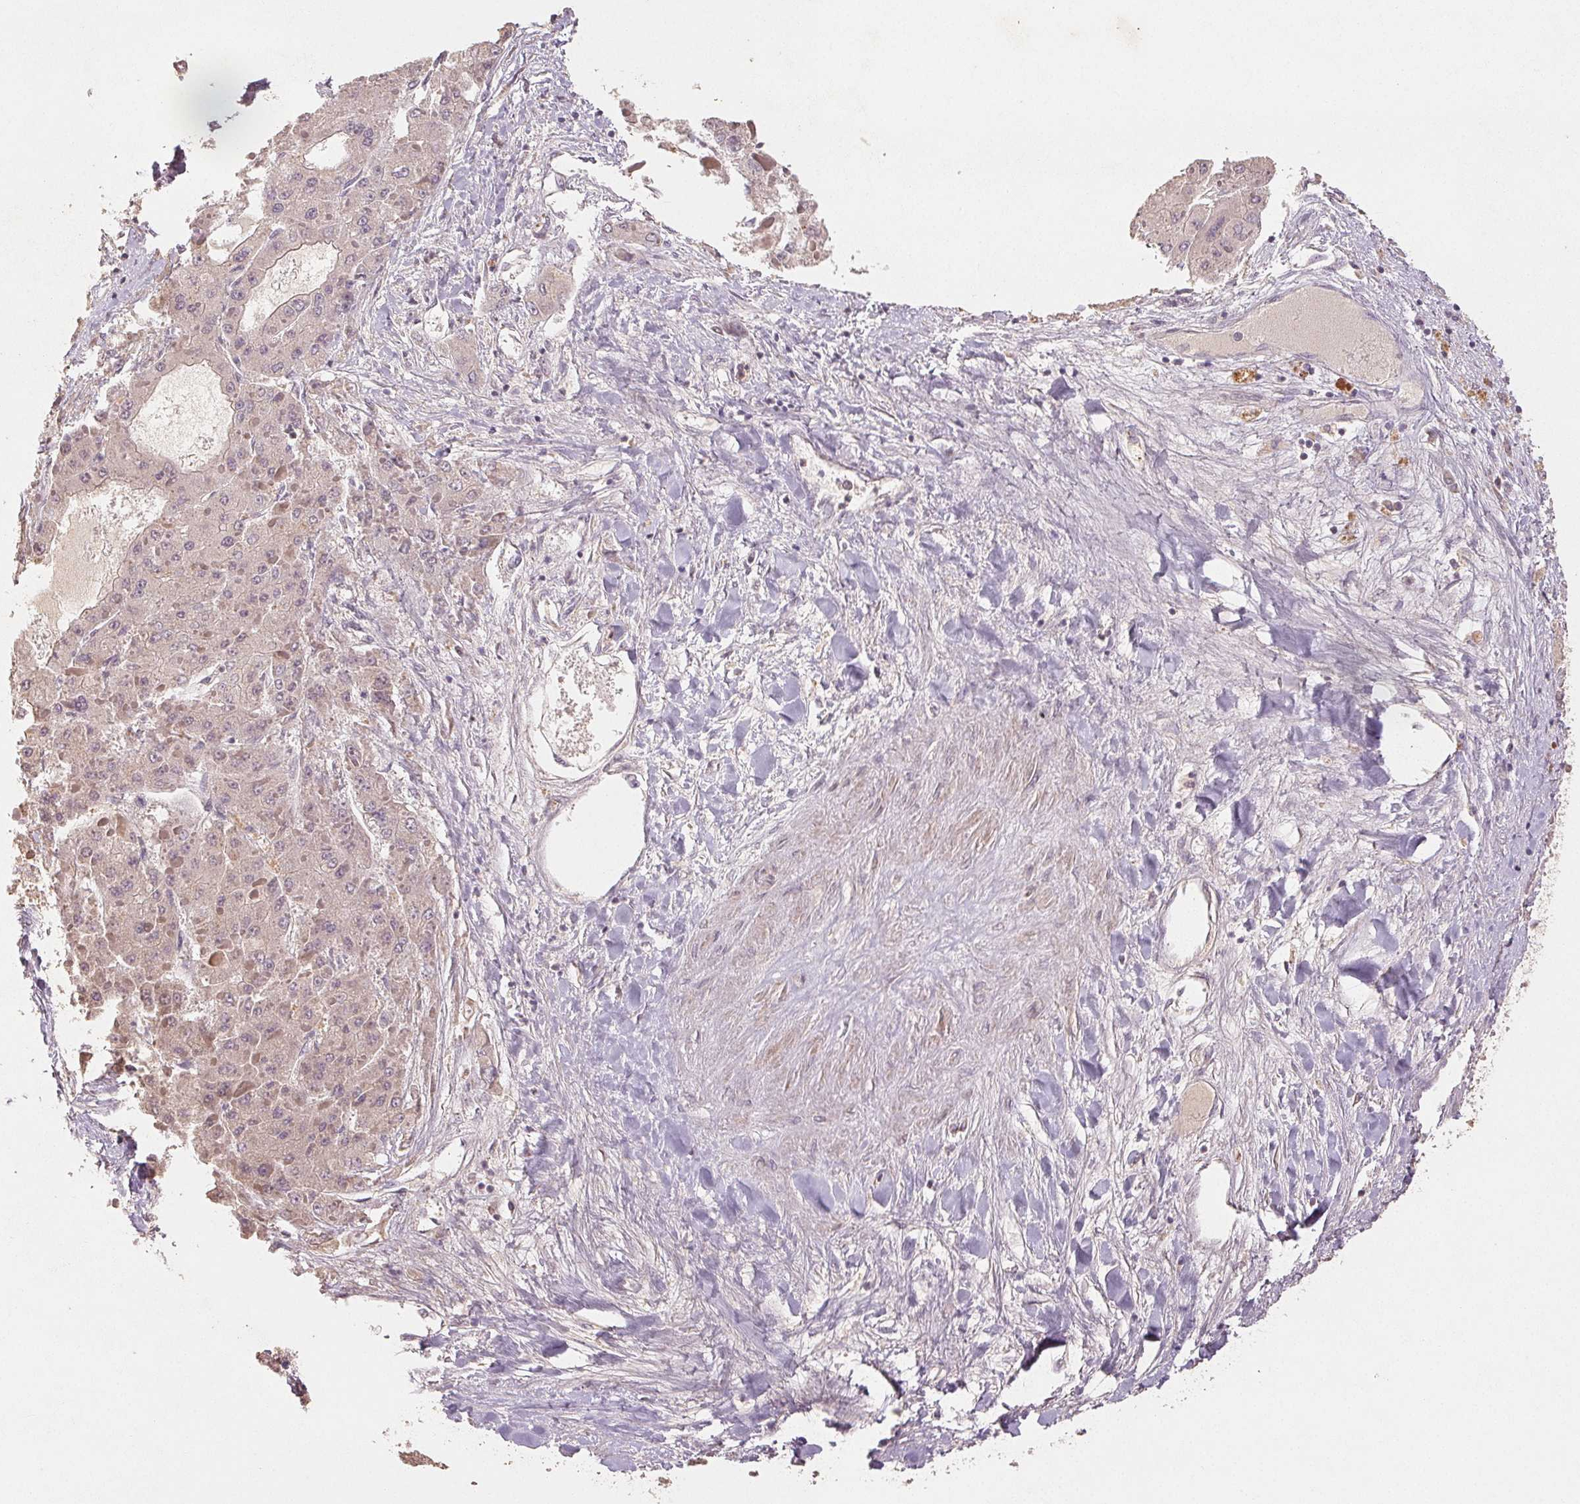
{"staining": {"intensity": "negative", "quantity": "none", "location": "none"}, "tissue": "liver cancer", "cell_type": "Tumor cells", "image_type": "cancer", "snomed": [{"axis": "morphology", "description": "Carcinoma, Hepatocellular, NOS"}, {"axis": "topography", "description": "Liver"}], "caption": "The histopathology image displays no significant expression in tumor cells of liver cancer (hepatocellular carcinoma).", "gene": "COX14", "patient": {"sex": "female", "age": 73}}